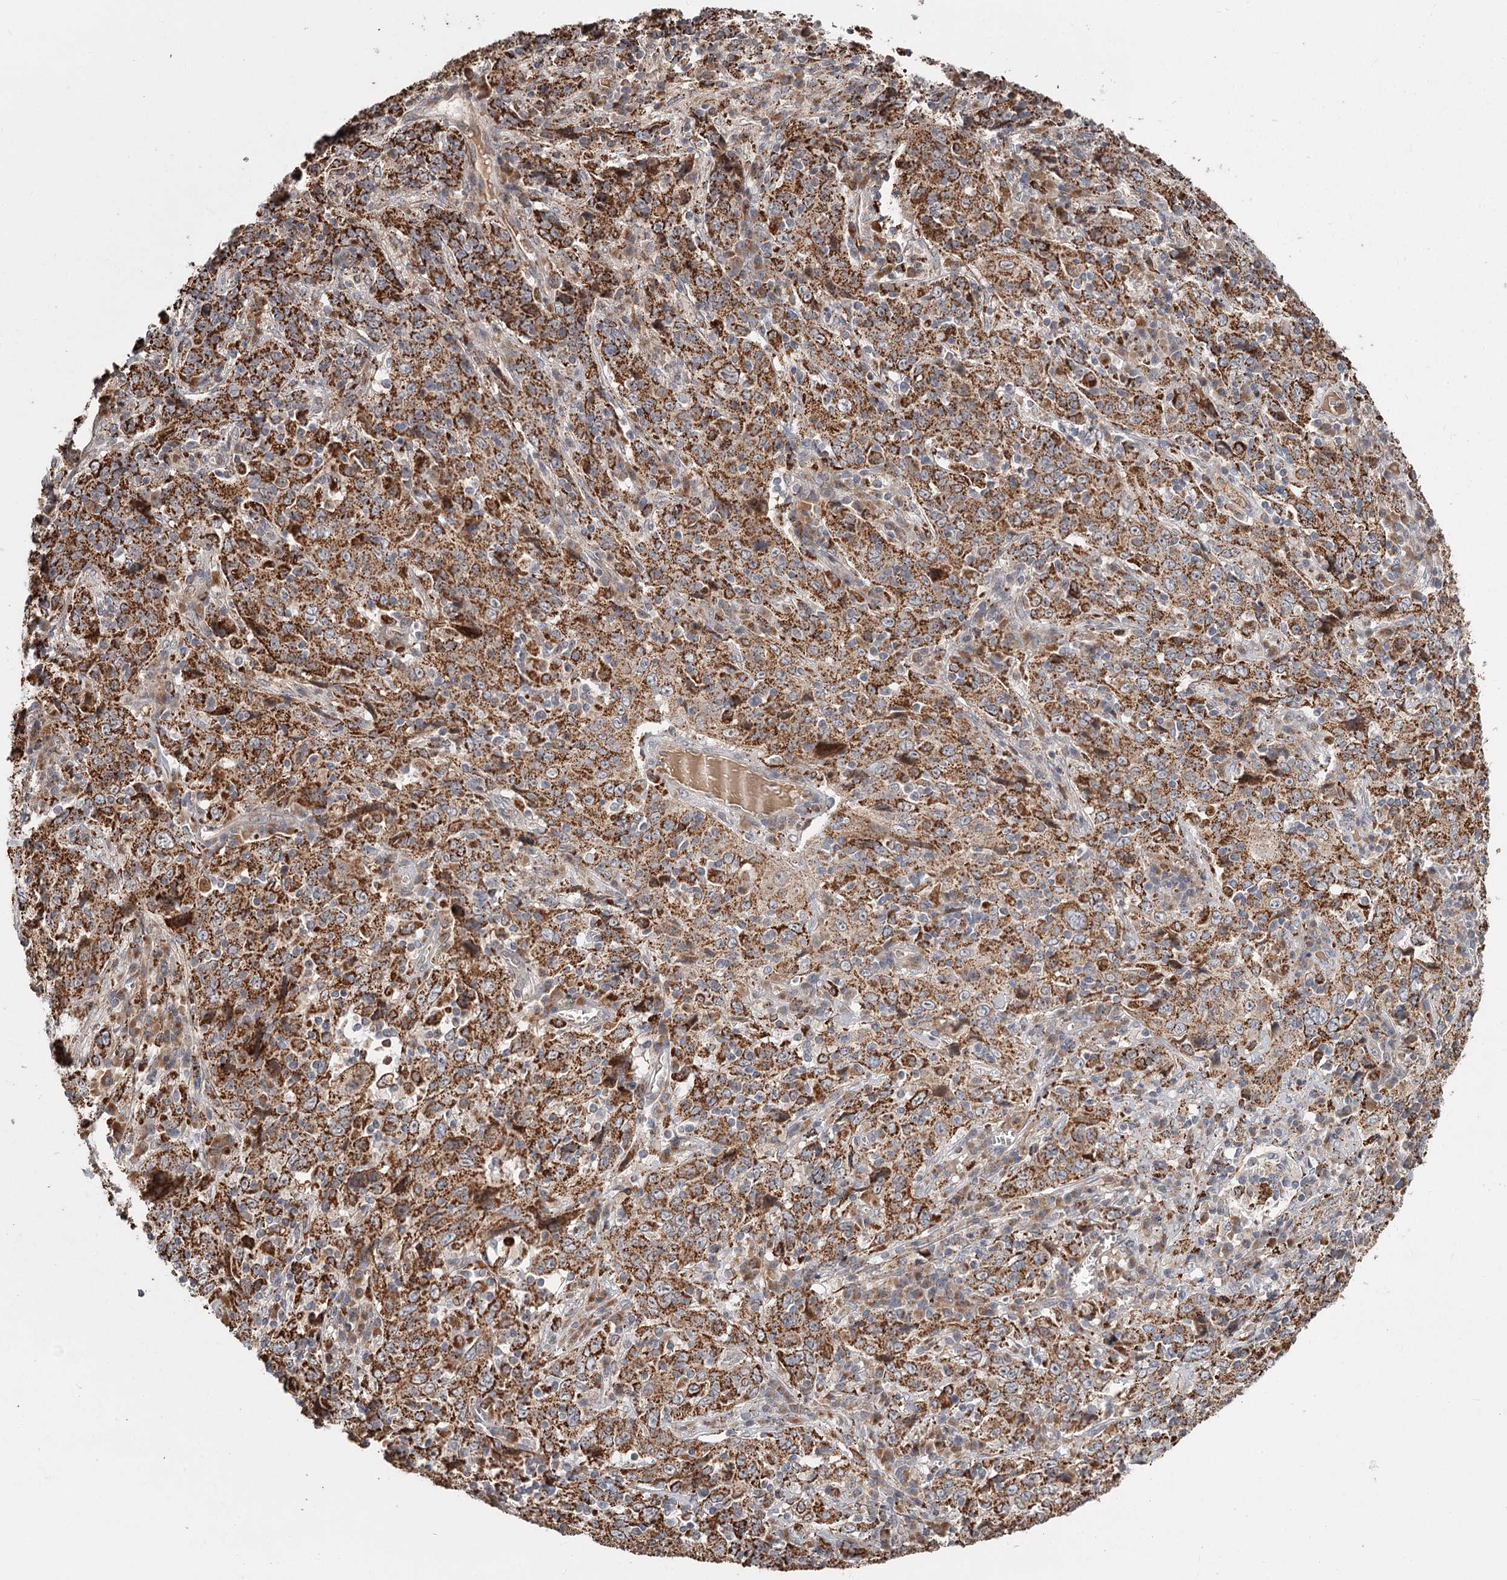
{"staining": {"intensity": "strong", "quantity": ">75%", "location": "cytoplasmic/membranous"}, "tissue": "cervical cancer", "cell_type": "Tumor cells", "image_type": "cancer", "snomed": [{"axis": "morphology", "description": "Squamous cell carcinoma, NOS"}, {"axis": "topography", "description": "Cervix"}], "caption": "Protein staining shows strong cytoplasmic/membranous expression in approximately >75% of tumor cells in cervical cancer (squamous cell carcinoma). (brown staining indicates protein expression, while blue staining denotes nuclei).", "gene": "CDC123", "patient": {"sex": "female", "age": 46}}